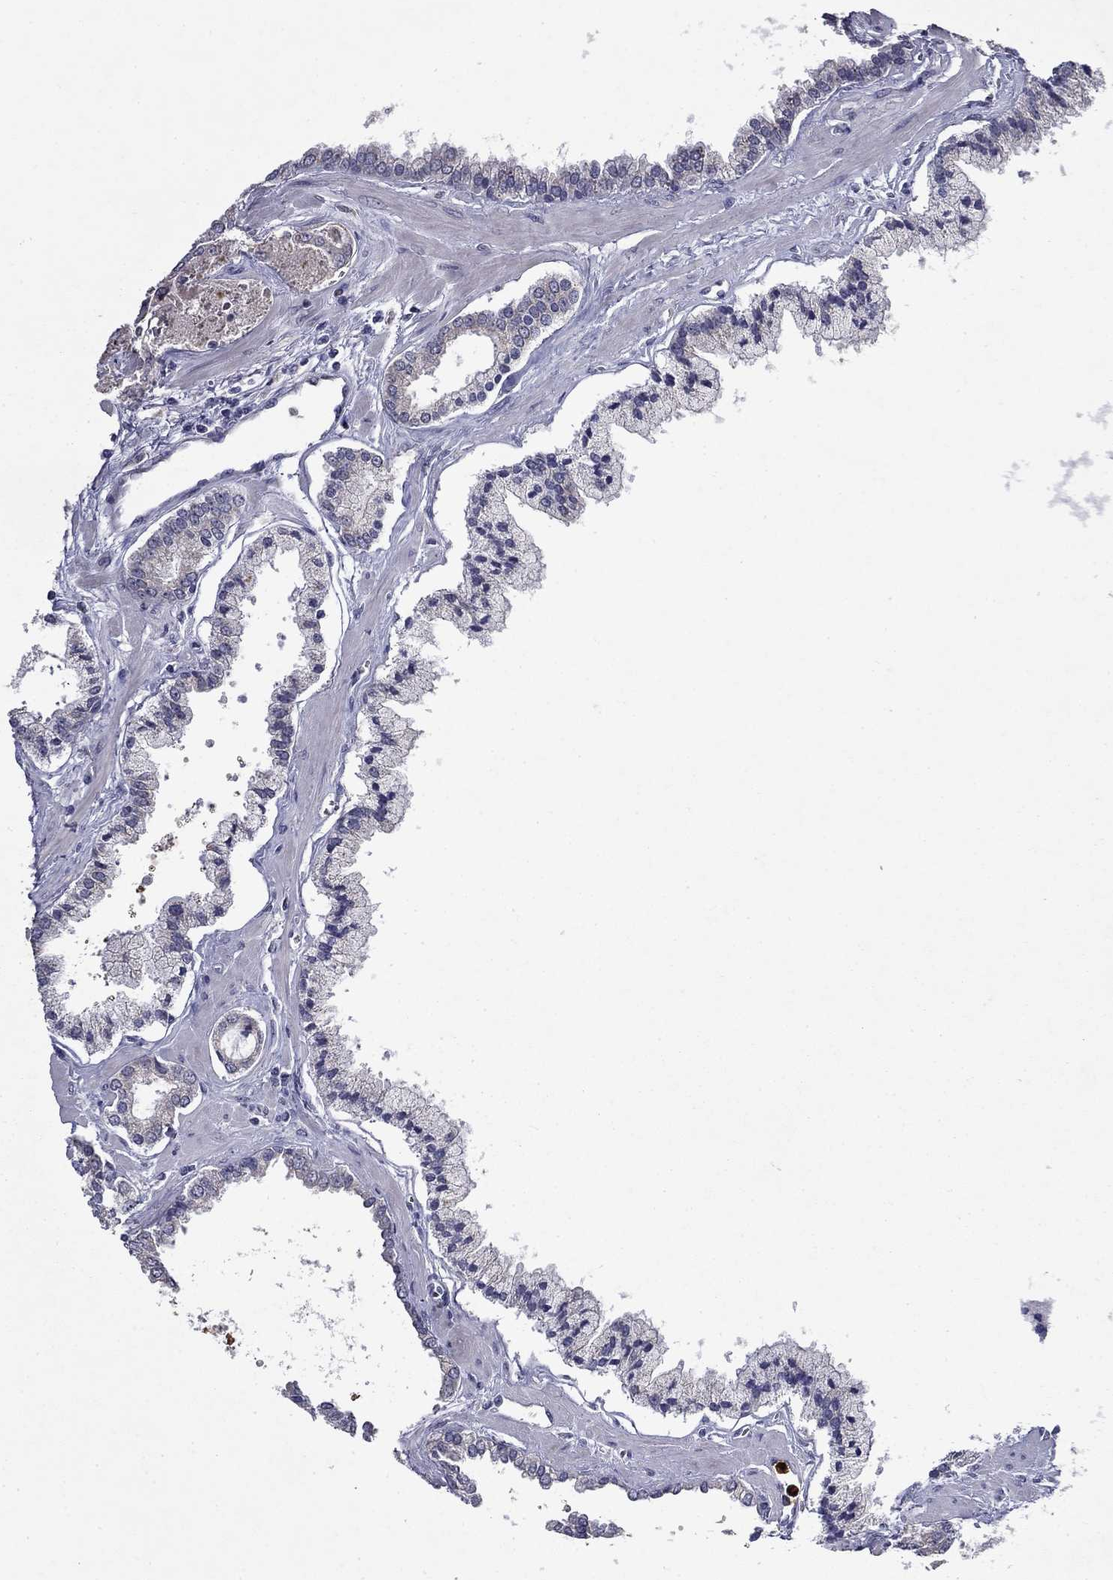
{"staining": {"intensity": "negative", "quantity": "none", "location": "none"}, "tissue": "prostate cancer", "cell_type": "Tumor cells", "image_type": "cancer", "snomed": [{"axis": "morphology", "description": "Adenocarcinoma, NOS"}, {"axis": "topography", "description": "Prostate"}], "caption": "There is no significant expression in tumor cells of prostate cancer (adenocarcinoma). Nuclei are stained in blue.", "gene": "IRF5", "patient": {"sex": "male", "age": 63}}